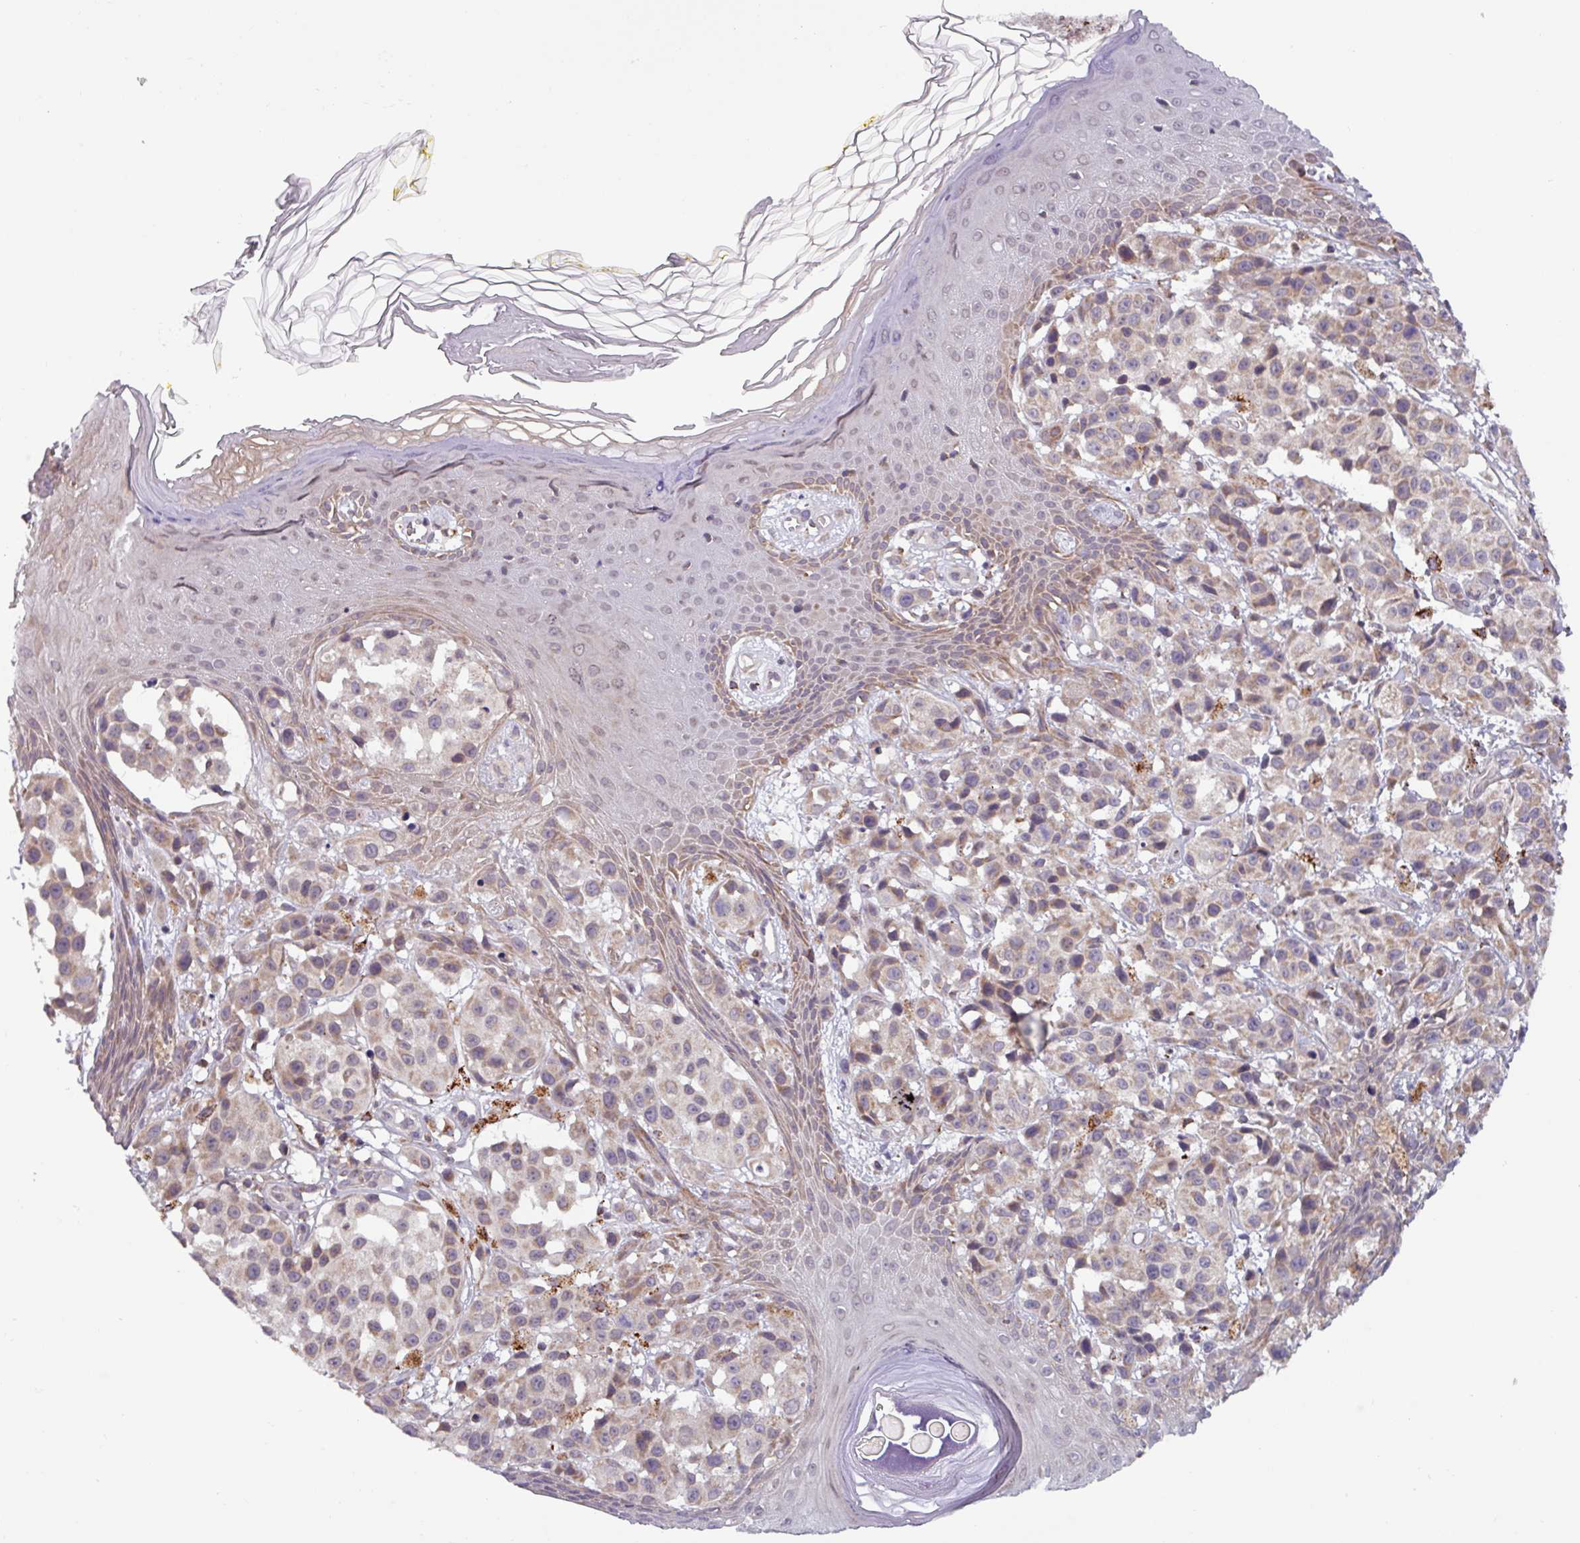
{"staining": {"intensity": "weak", "quantity": "25%-75%", "location": "cytoplasmic/membranous"}, "tissue": "melanoma", "cell_type": "Tumor cells", "image_type": "cancer", "snomed": [{"axis": "morphology", "description": "Malignant melanoma, NOS"}, {"axis": "topography", "description": "Skin"}], "caption": "Protein expression analysis of human melanoma reveals weak cytoplasmic/membranous staining in about 25%-75% of tumor cells. The staining was performed using DAB (3,3'-diaminobenzidine), with brown indicating positive protein expression. Nuclei are stained blue with hematoxylin.", "gene": "AKIRIN1", "patient": {"sex": "male", "age": 39}}